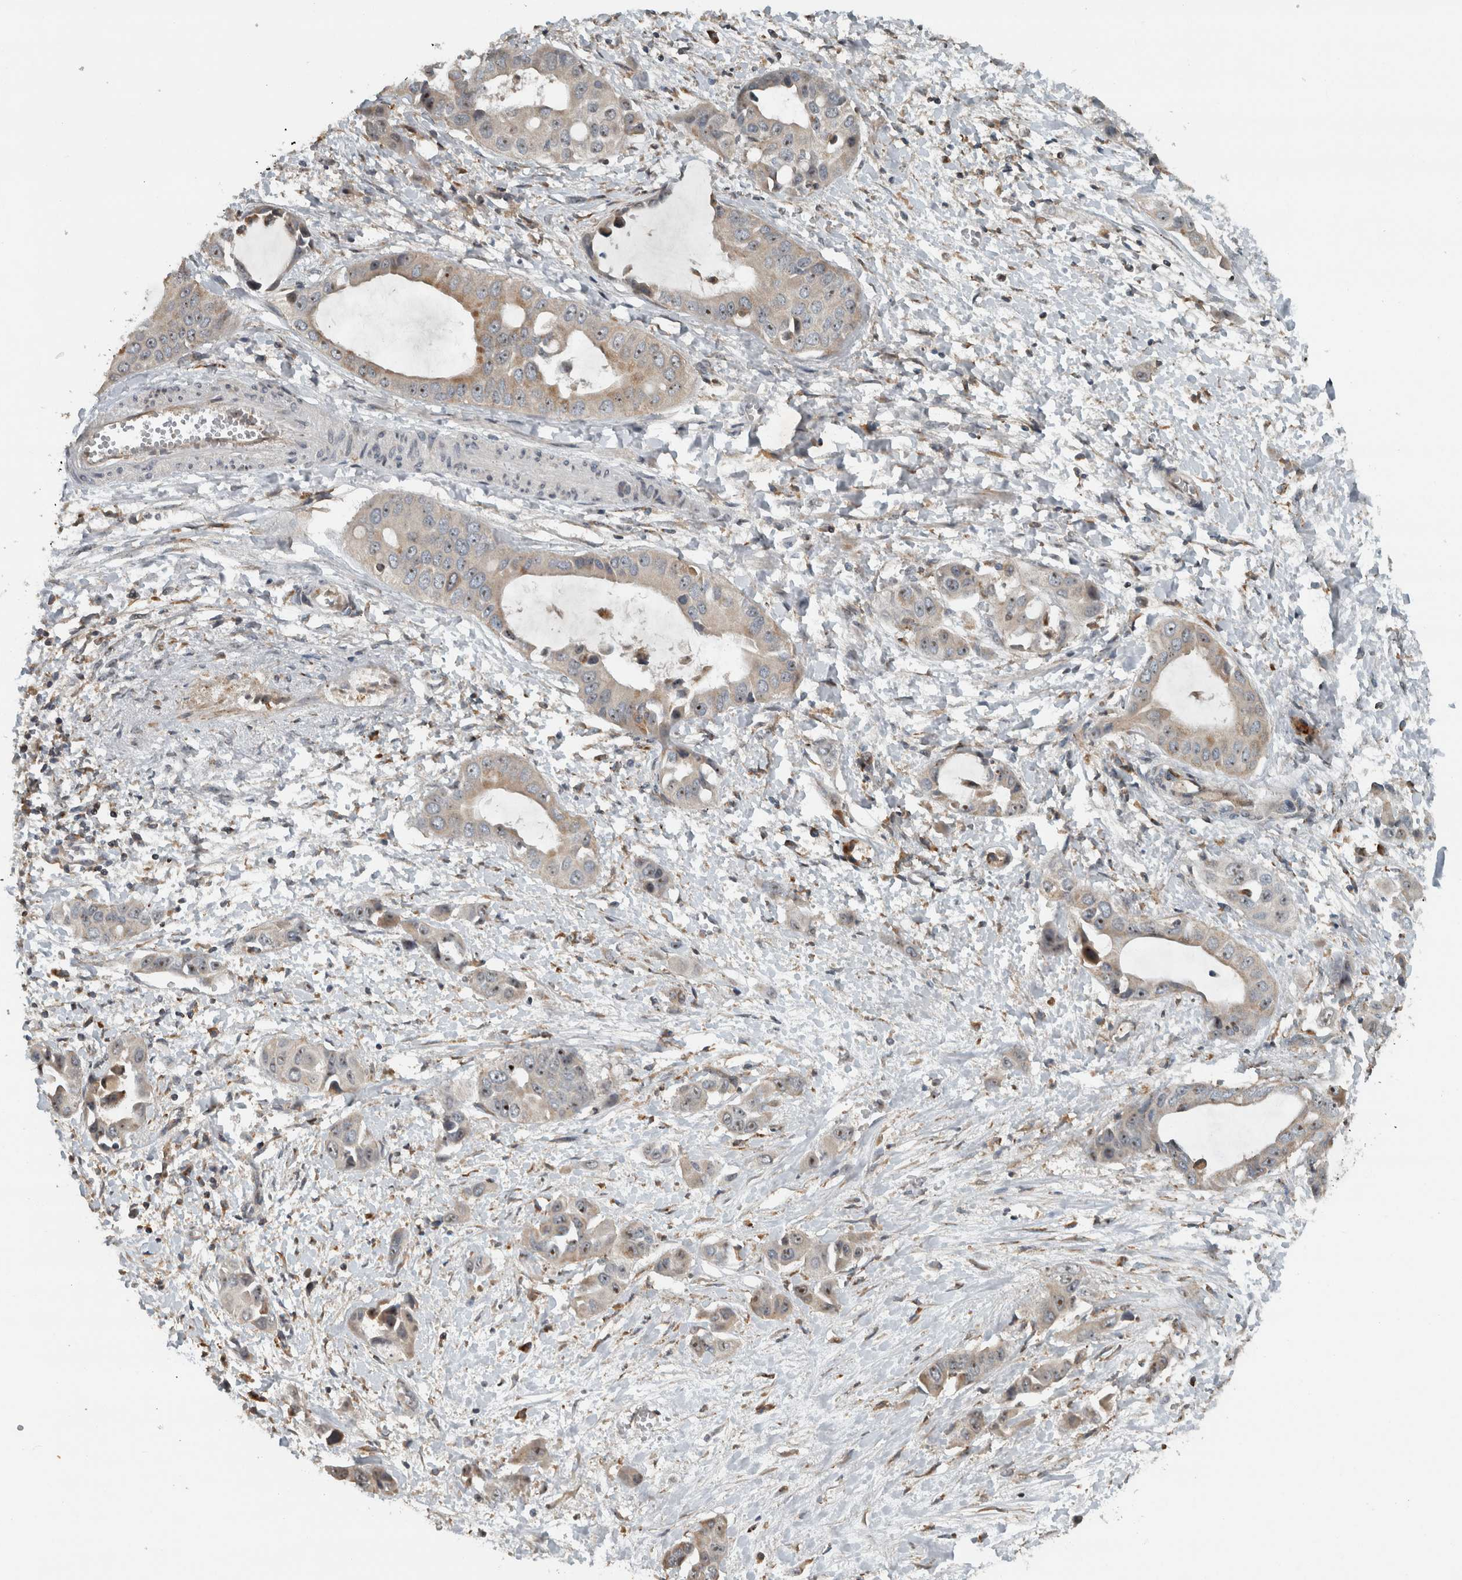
{"staining": {"intensity": "weak", "quantity": ">75%", "location": "cytoplasmic/membranous,nuclear"}, "tissue": "liver cancer", "cell_type": "Tumor cells", "image_type": "cancer", "snomed": [{"axis": "morphology", "description": "Cholangiocarcinoma"}, {"axis": "topography", "description": "Liver"}], "caption": "This histopathology image exhibits immunohistochemistry (IHC) staining of human liver cancer, with low weak cytoplasmic/membranous and nuclear staining in approximately >75% of tumor cells.", "gene": "GPR137B", "patient": {"sex": "female", "age": 52}}